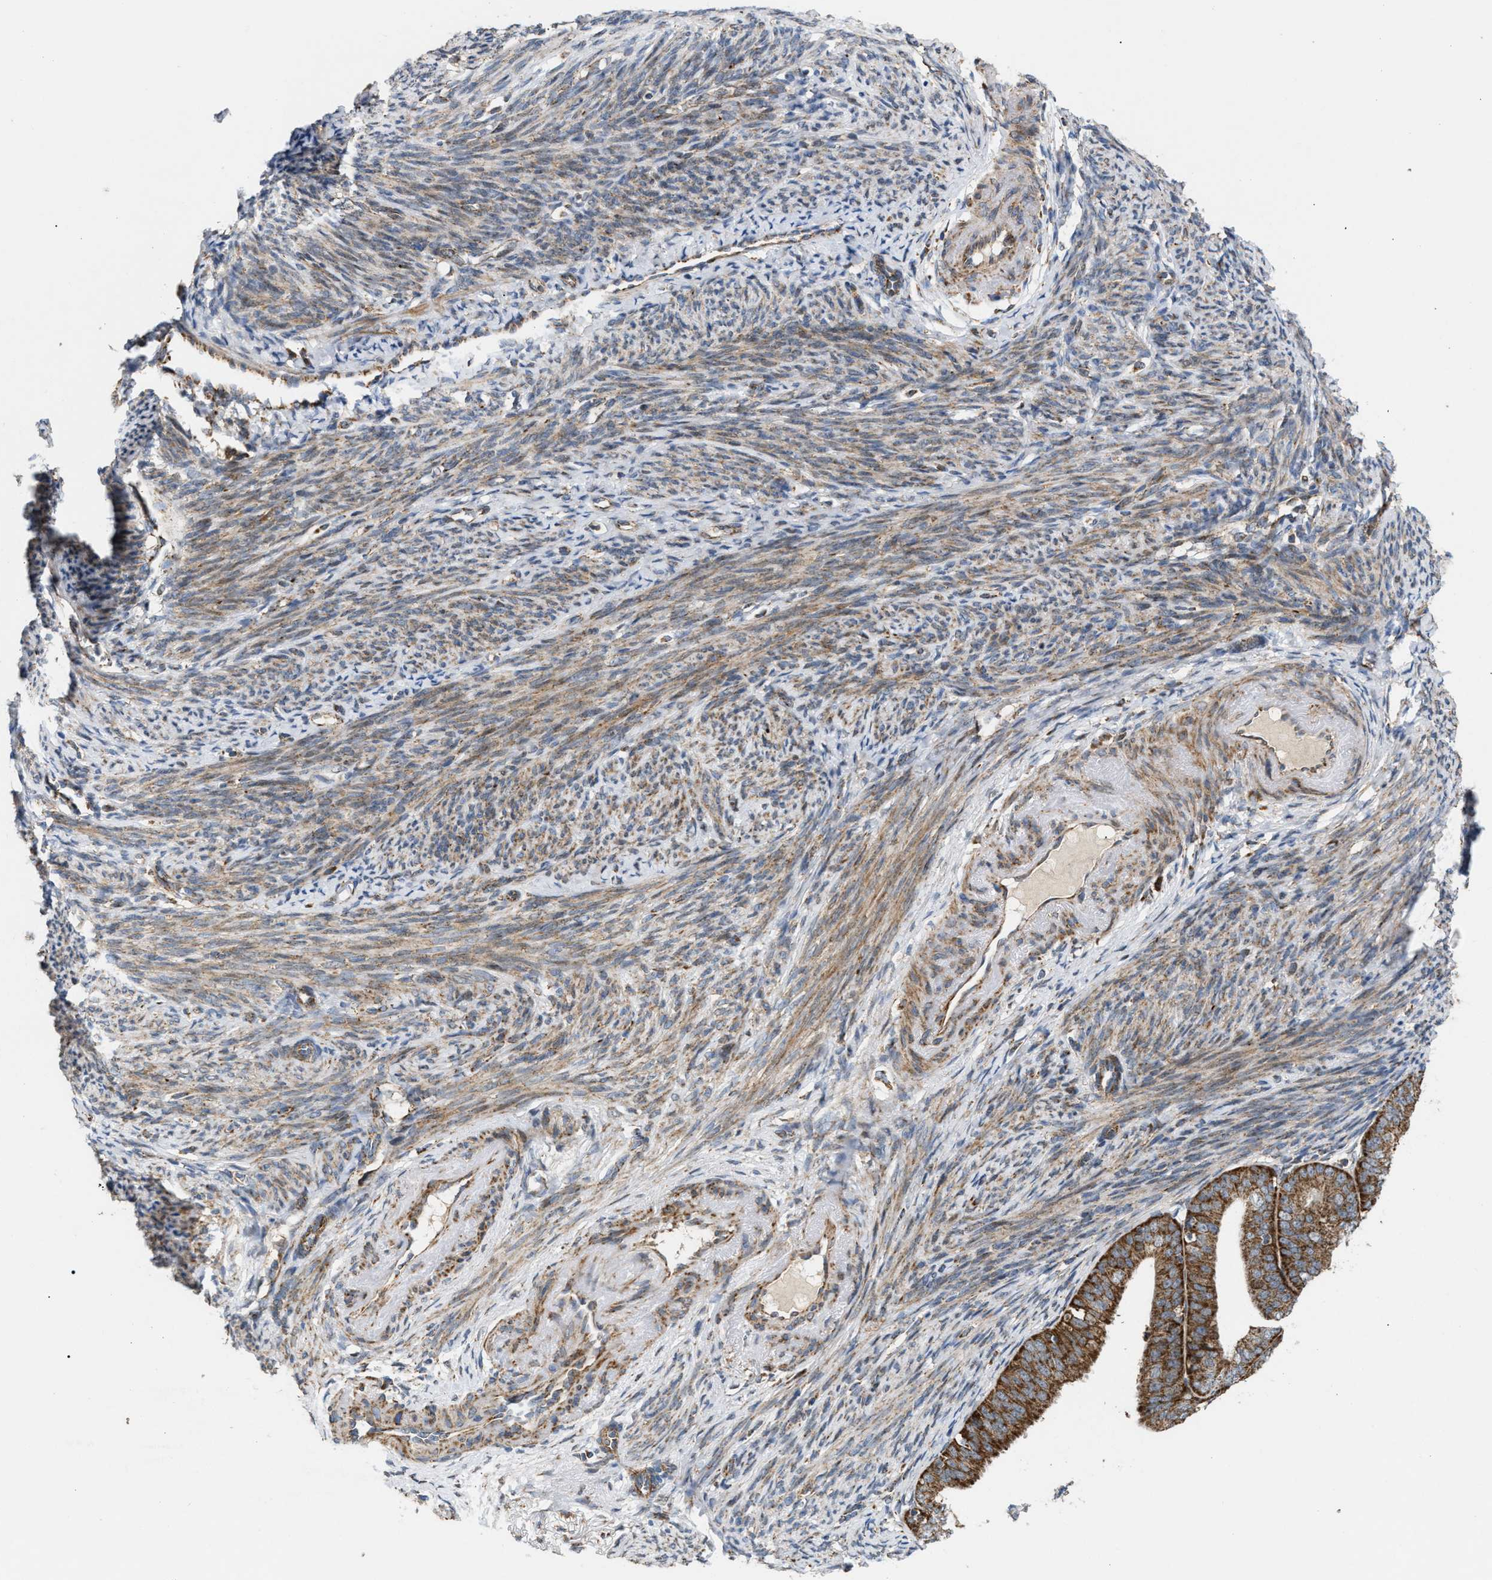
{"staining": {"intensity": "moderate", "quantity": ">75%", "location": "cytoplasmic/membranous"}, "tissue": "endometrial cancer", "cell_type": "Tumor cells", "image_type": "cancer", "snomed": [{"axis": "morphology", "description": "Adenocarcinoma, NOS"}, {"axis": "topography", "description": "Endometrium"}], "caption": "Endometrial cancer stained with a brown dye shows moderate cytoplasmic/membranous positive expression in about >75% of tumor cells.", "gene": "TACO1", "patient": {"sex": "female", "age": 63}}